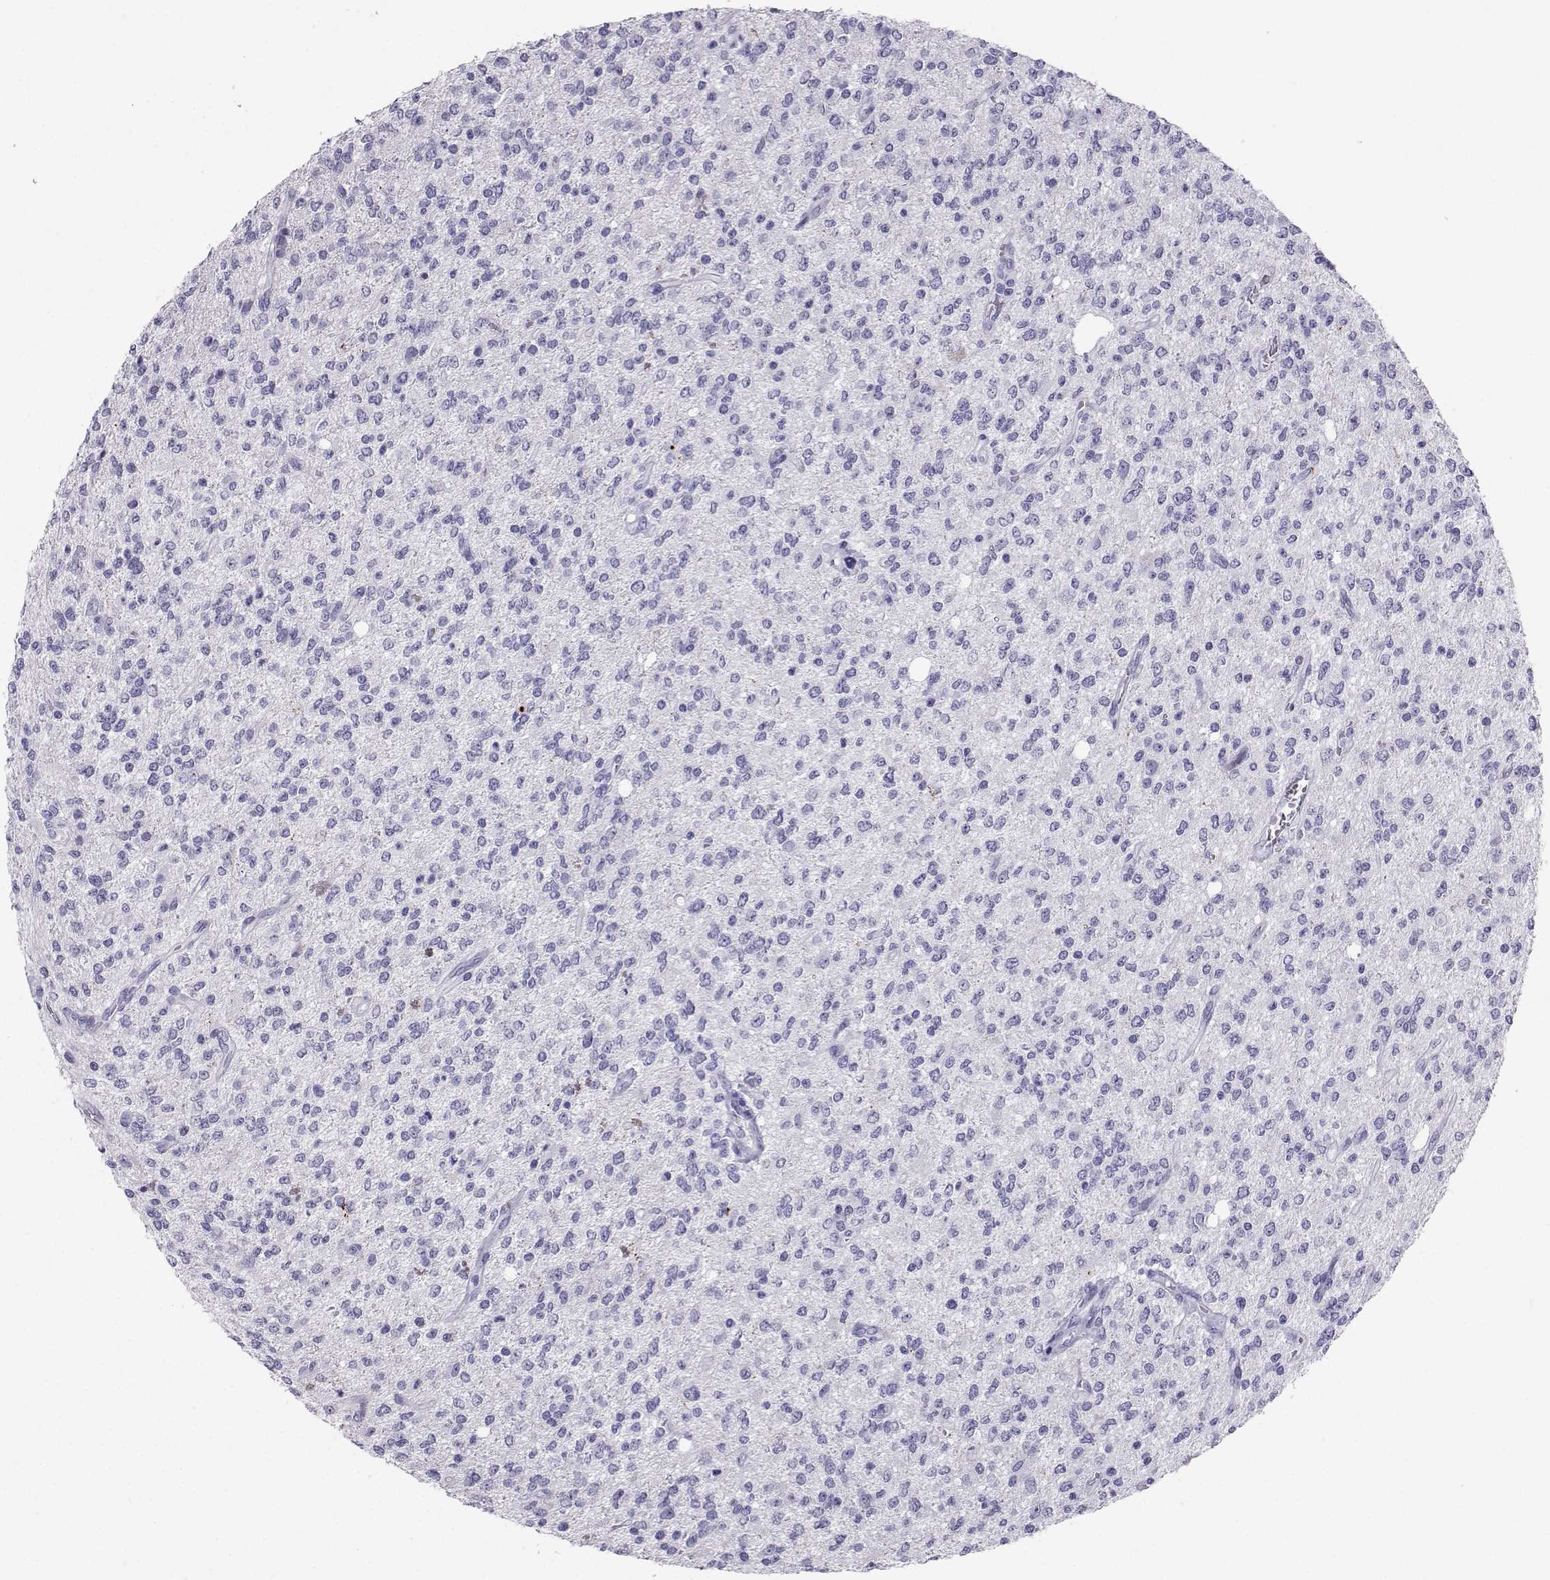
{"staining": {"intensity": "negative", "quantity": "none", "location": "none"}, "tissue": "glioma", "cell_type": "Tumor cells", "image_type": "cancer", "snomed": [{"axis": "morphology", "description": "Glioma, malignant, Low grade"}, {"axis": "topography", "description": "Brain"}], "caption": "Immunohistochemical staining of human glioma exhibits no significant staining in tumor cells. The staining is performed using DAB brown chromogen with nuclei counter-stained in using hematoxylin.", "gene": "SST", "patient": {"sex": "male", "age": 67}}